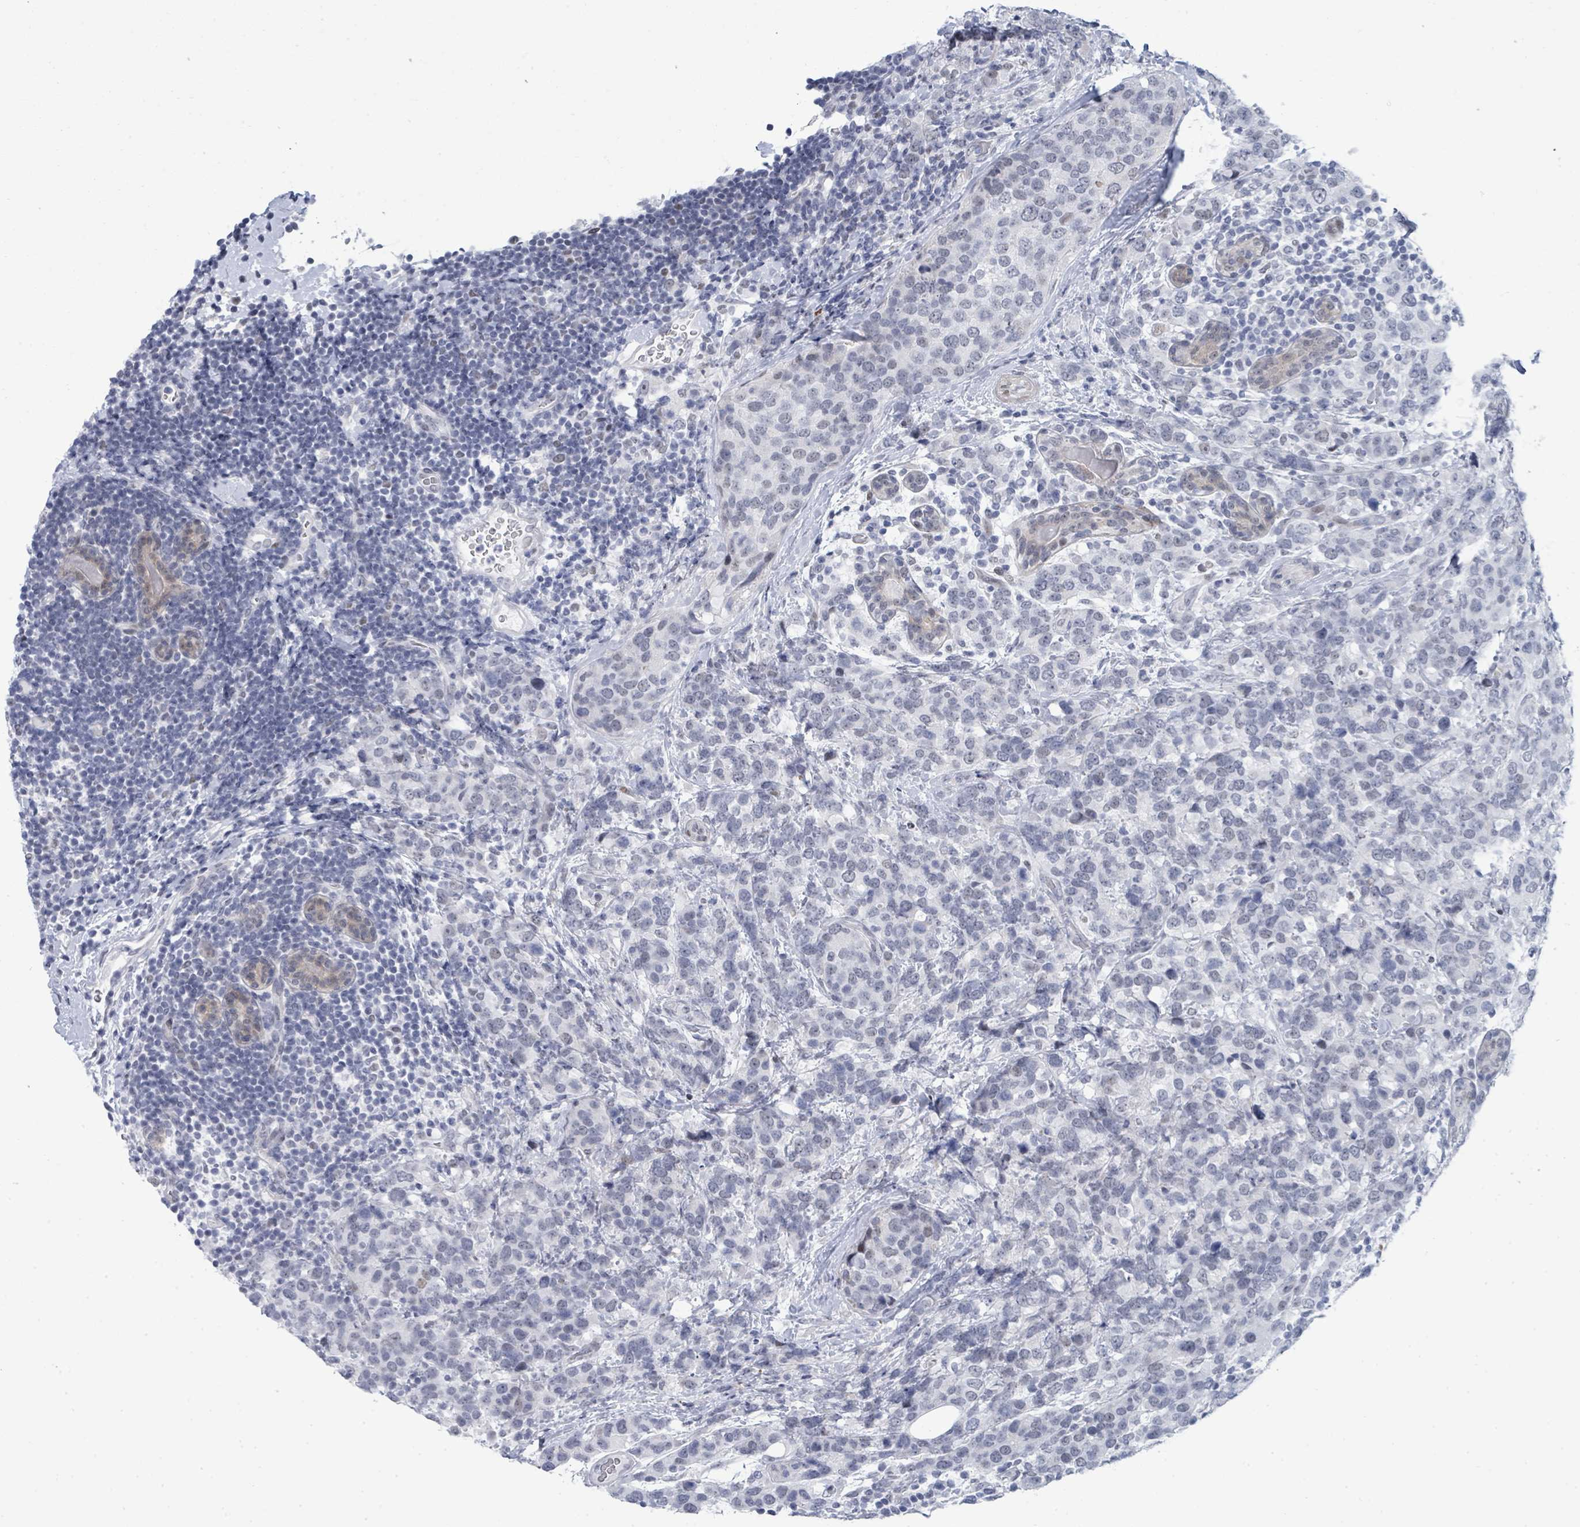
{"staining": {"intensity": "negative", "quantity": "none", "location": "none"}, "tissue": "breast cancer", "cell_type": "Tumor cells", "image_type": "cancer", "snomed": [{"axis": "morphology", "description": "Lobular carcinoma"}, {"axis": "topography", "description": "Breast"}], "caption": "Breast cancer stained for a protein using IHC reveals no staining tumor cells.", "gene": "CT45A5", "patient": {"sex": "female", "age": 59}}